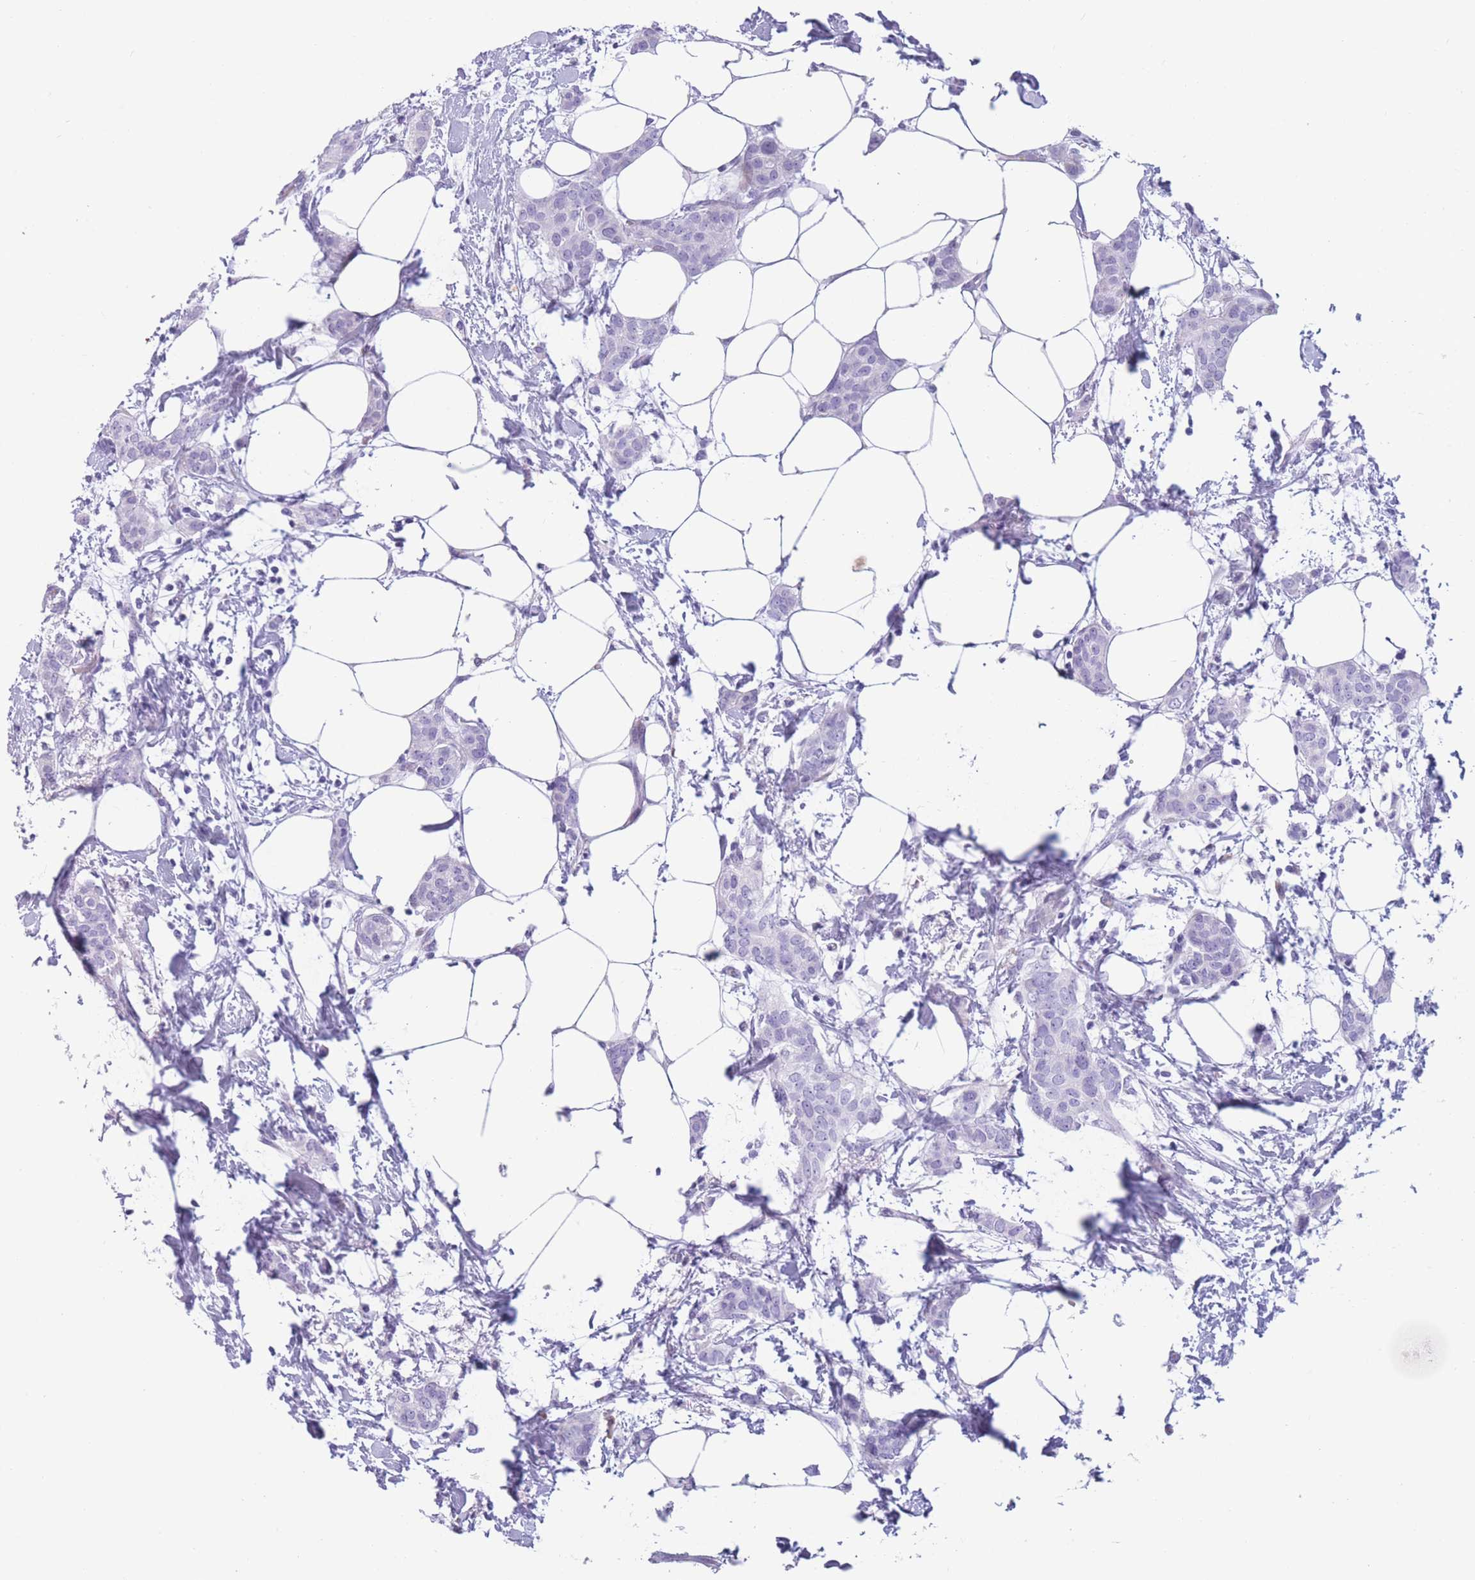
{"staining": {"intensity": "negative", "quantity": "none", "location": "none"}, "tissue": "breast cancer", "cell_type": "Tumor cells", "image_type": "cancer", "snomed": [{"axis": "morphology", "description": "Duct carcinoma"}, {"axis": "topography", "description": "Breast"}], "caption": "There is no significant expression in tumor cells of breast invasive ductal carcinoma.", "gene": "COL27A1", "patient": {"sex": "female", "age": 72}}